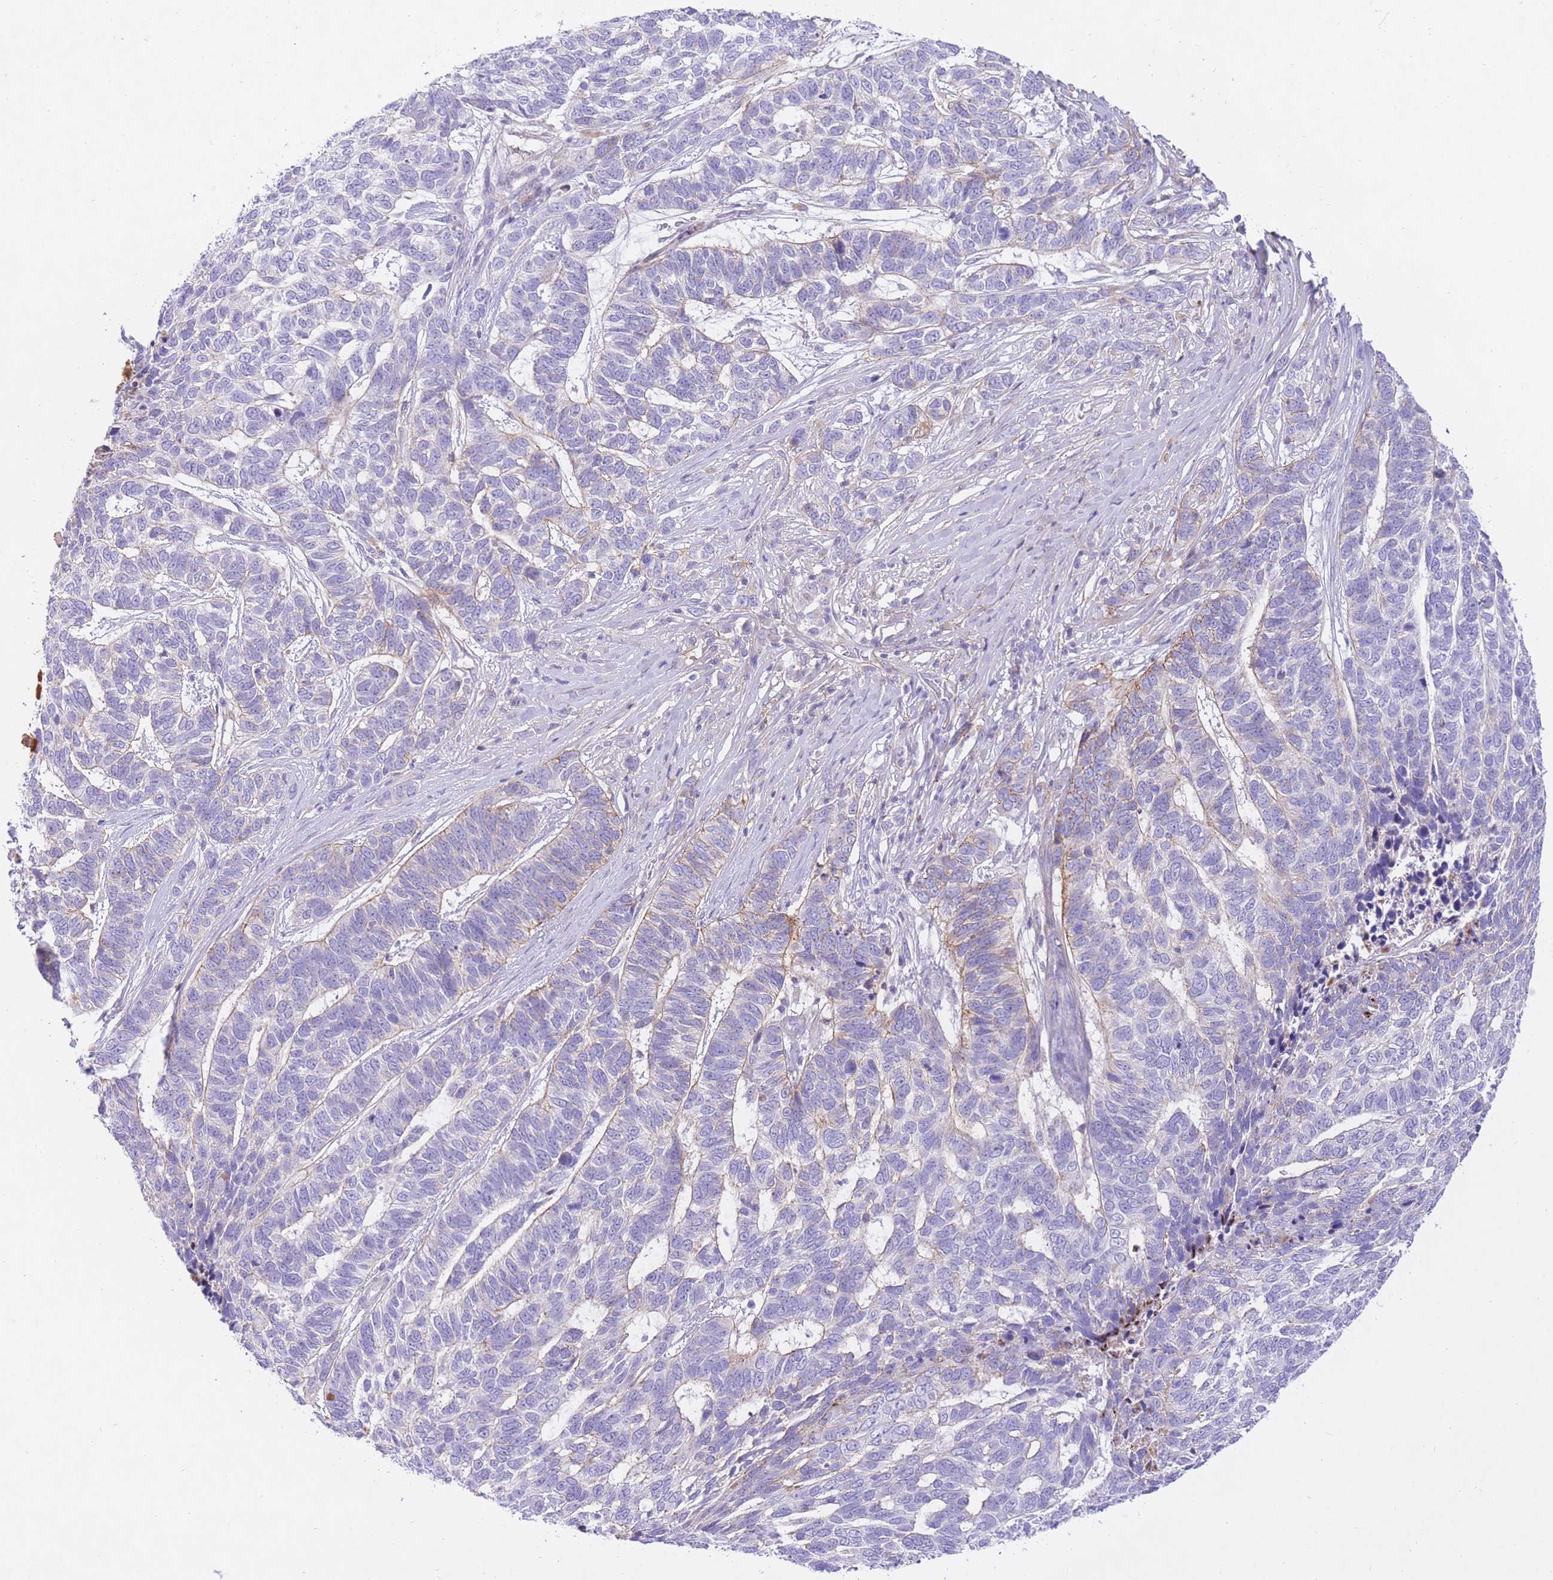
{"staining": {"intensity": "negative", "quantity": "none", "location": "none"}, "tissue": "skin cancer", "cell_type": "Tumor cells", "image_type": "cancer", "snomed": [{"axis": "morphology", "description": "Basal cell carcinoma"}, {"axis": "topography", "description": "Skin"}], "caption": "Immunohistochemistry of human basal cell carcinoma (skin) demonstrates no expression in tumor cells.", "gene": "HRG", "patient": {"sex": "female", "age": 65}}